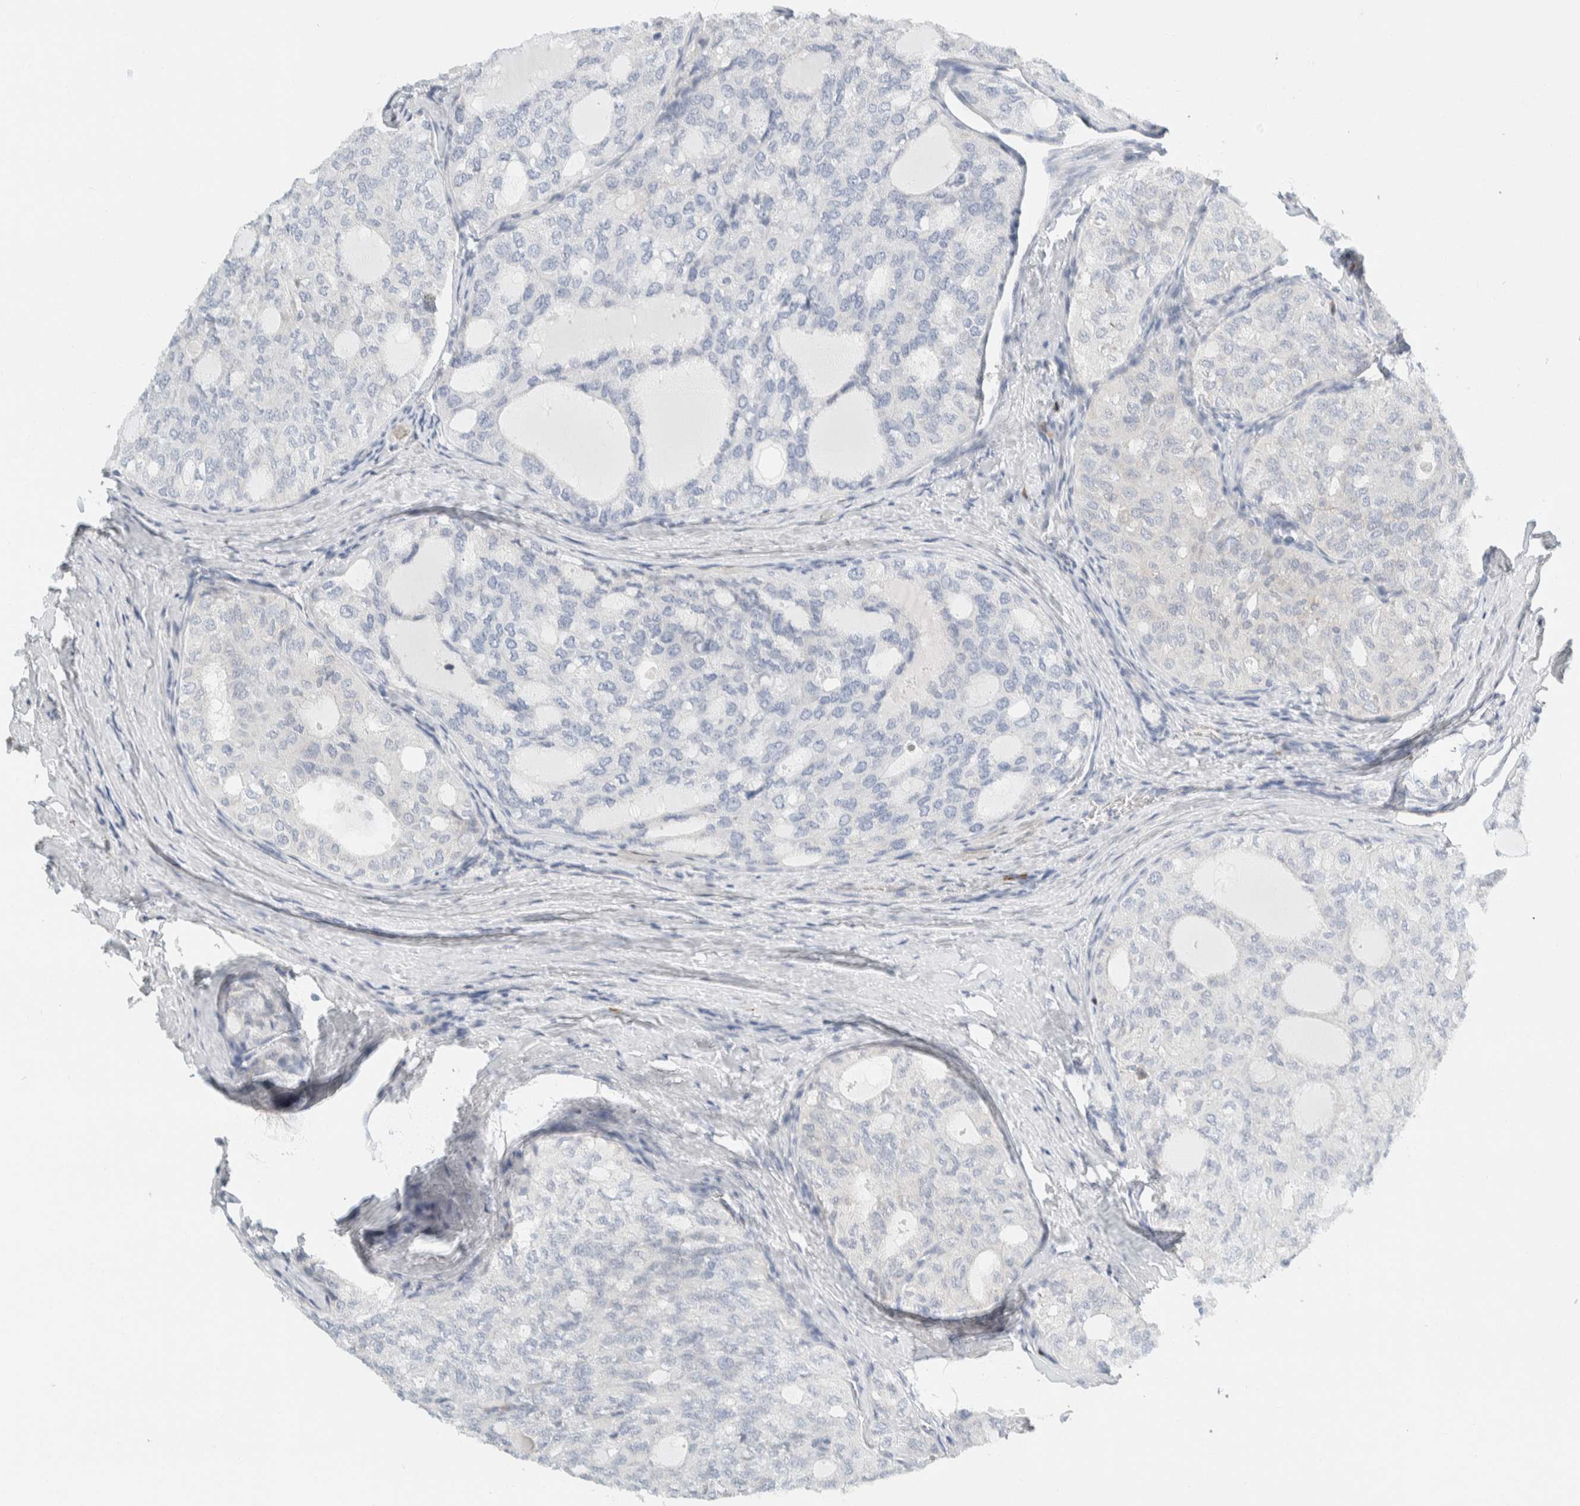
{"staining": {"intensity": "negative", "quantity": "none", "location": "none"}, "tissue": "thyroid cancer", "cell_type": "Tumor cells", "image_type": "cancer", "snomed": [{"axis": "morphology", "description": "Follicular adenoma carcinoma, NOS"}, {"axis": "topography", "description": "Thyroid gland"}], "caption": "An image of thyroid follicular adenoma carcinoma stained for a protein reveals no brown staining in tumor cells. (Brightfield microscopy of DAB immunohistochemistry (IHC) at high magnification).", "gene": "ARHGAP27", "patient": {"sex": "male", "age": 75}}